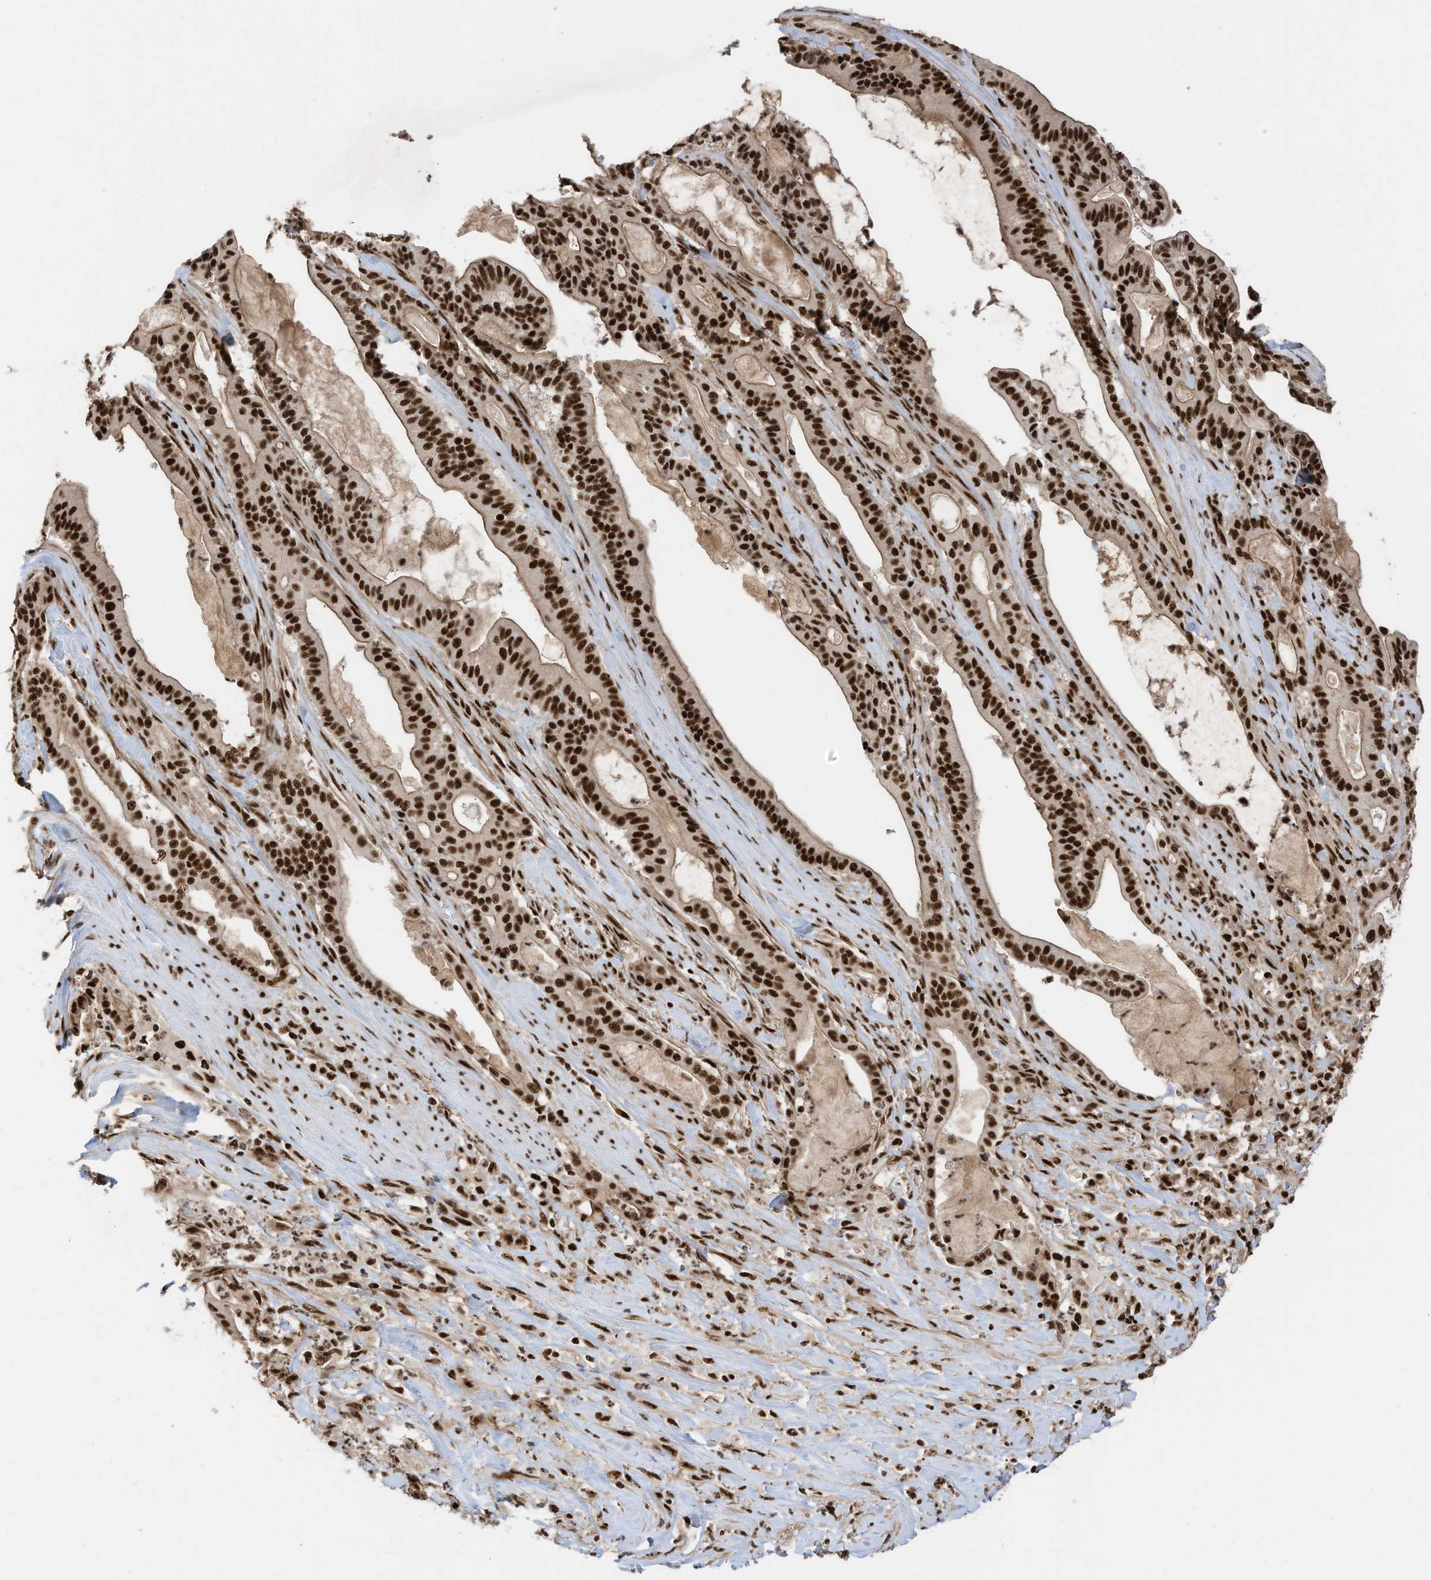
{"staining": {"intensity": "strong", "quantity": ">75%", "location": "nuclear"}, "tissue": "pancreatic cancer", "cell_type": "Tumor cells", "image_type": "cancer", "snomed": [{"axis": "morphology", "description": "Adenocarcinoma, NOS"}, {"axis": "topography", "description": "Pancreas"}], "caption": "Human pancreatic cancer (adenocarcinoma) stained with a protein marker demonstrates strong staining in tumor cells.", "gene": "SF3A3", "patient": {"sex": "male", "age": 63}}